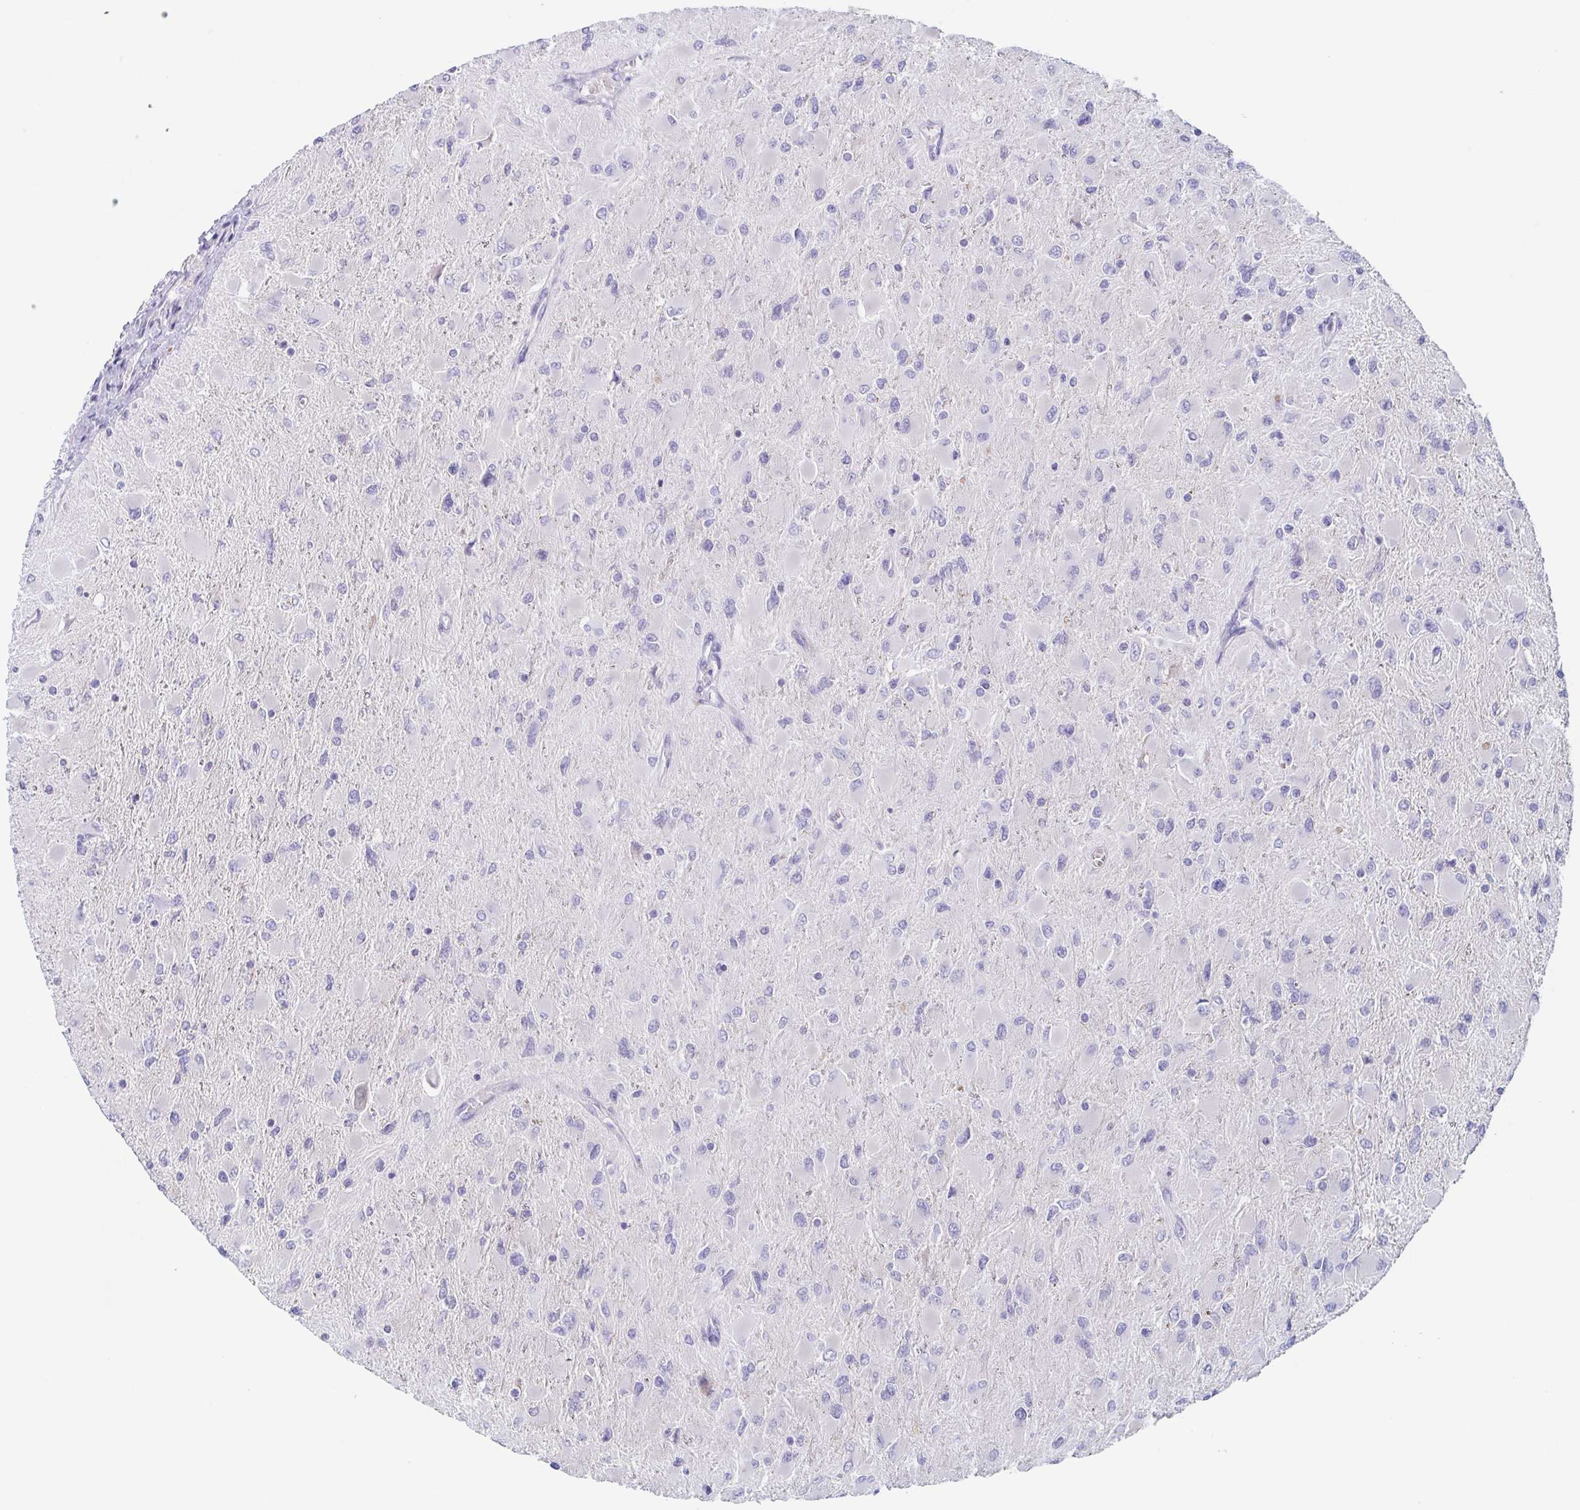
{"staining": {"intensity": "negative", "quantity": "none", "location": "none"}, "tissue": "glioma", "cell_type": "Tumor cells", "image_type": "cancer", "snomed": [{"axis": "morphology", "description": "Glioma, malignant, High grade"}, {"axis": "topography", "description": "Cerebral cortex"}], "caption": "DAB immunohistochemical staining of human high-grade glioma (malignant) demonstrates no significant staining in tumor cells.", "gene": "TAGLN3", "patient": {"sex": "female", "age": 36}}